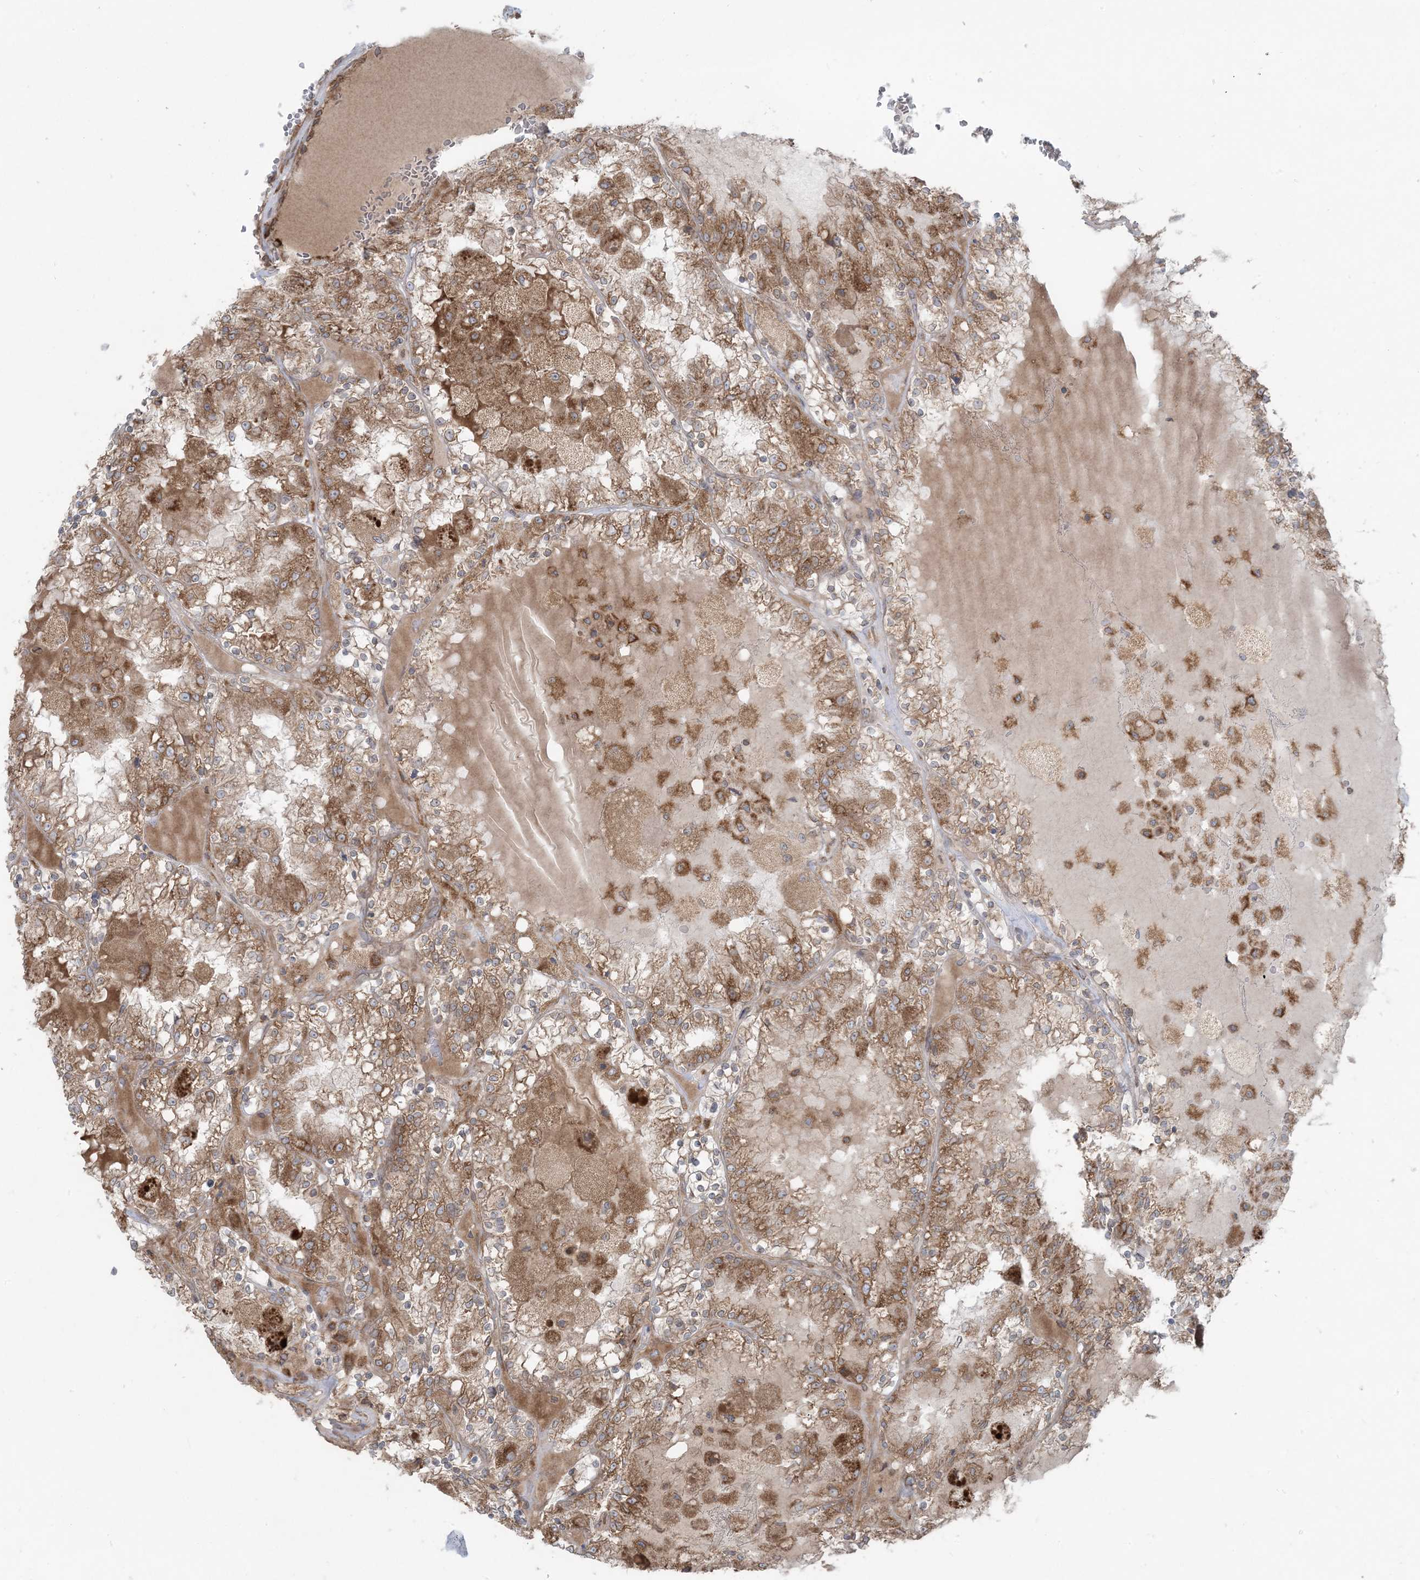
{"staining": {"intensity": "moderate", "quantity": ">75%", "location": "cytoplasmic/membranous"}, "tissue": "renal cancer", "cell_type": "Tumor cells", "image_type": "cancer", "snomed": [{"axis": "morphology", "description": "Adenocarcinoma, NOS"}, {"axis": "topography", "description": "Kidney"}], "caption": "The histopathology image shows immunohistochemical staining of renal cancer. There is moderate cytoplasmic/membranous staining is appreciated in about >75% of tumor cells. Using DAB (brown) and hematoxylin (blue) stains, captured at high magnification using brightfield microscopy.", "gene": "UBXN4", "patient": {"sex": "female", "age": 56}}